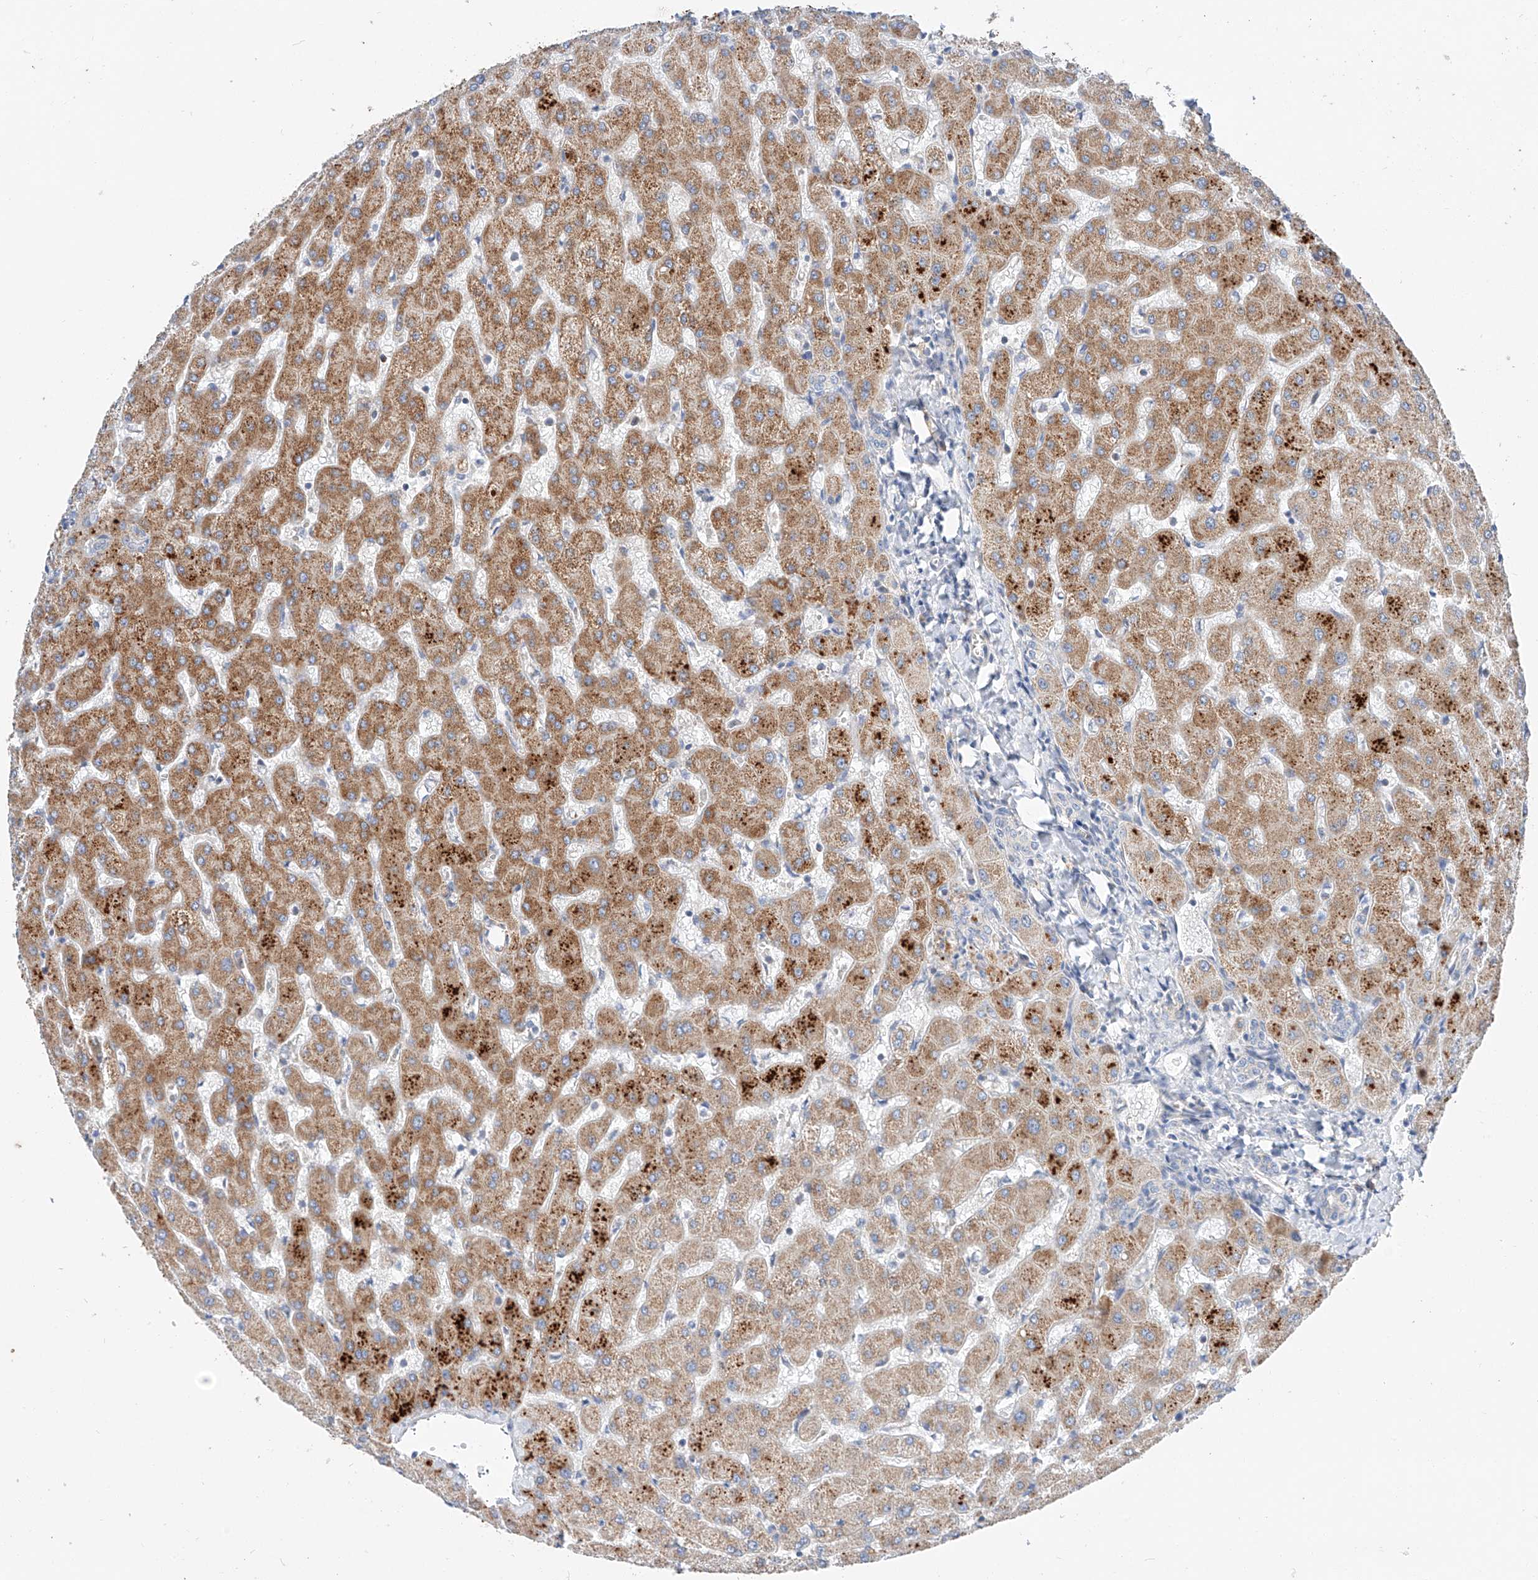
{"staining": {"intensity": "negative", "quantity": "none", "location": "none"}, "tissue": "liver", "cell_type": "Cholangiocytes", "image_type": "normal", "snomed": [{"axis": "morphology", "description": "Normal tissue, NOS"}, {"axis": "topography", "description": "Liver"}], "caption": "An immunohistochemistry photomicrograph of benign liver is shown. There is no staining in cholangiocytes of liver. The staining is performed using DAB (3,3'-diaminobenzidine) brown chromogen with nuclei counter-stained in using hematoxylin.", "gene": "RUSC1", "patient": {"sex": "female", "age": 63}}